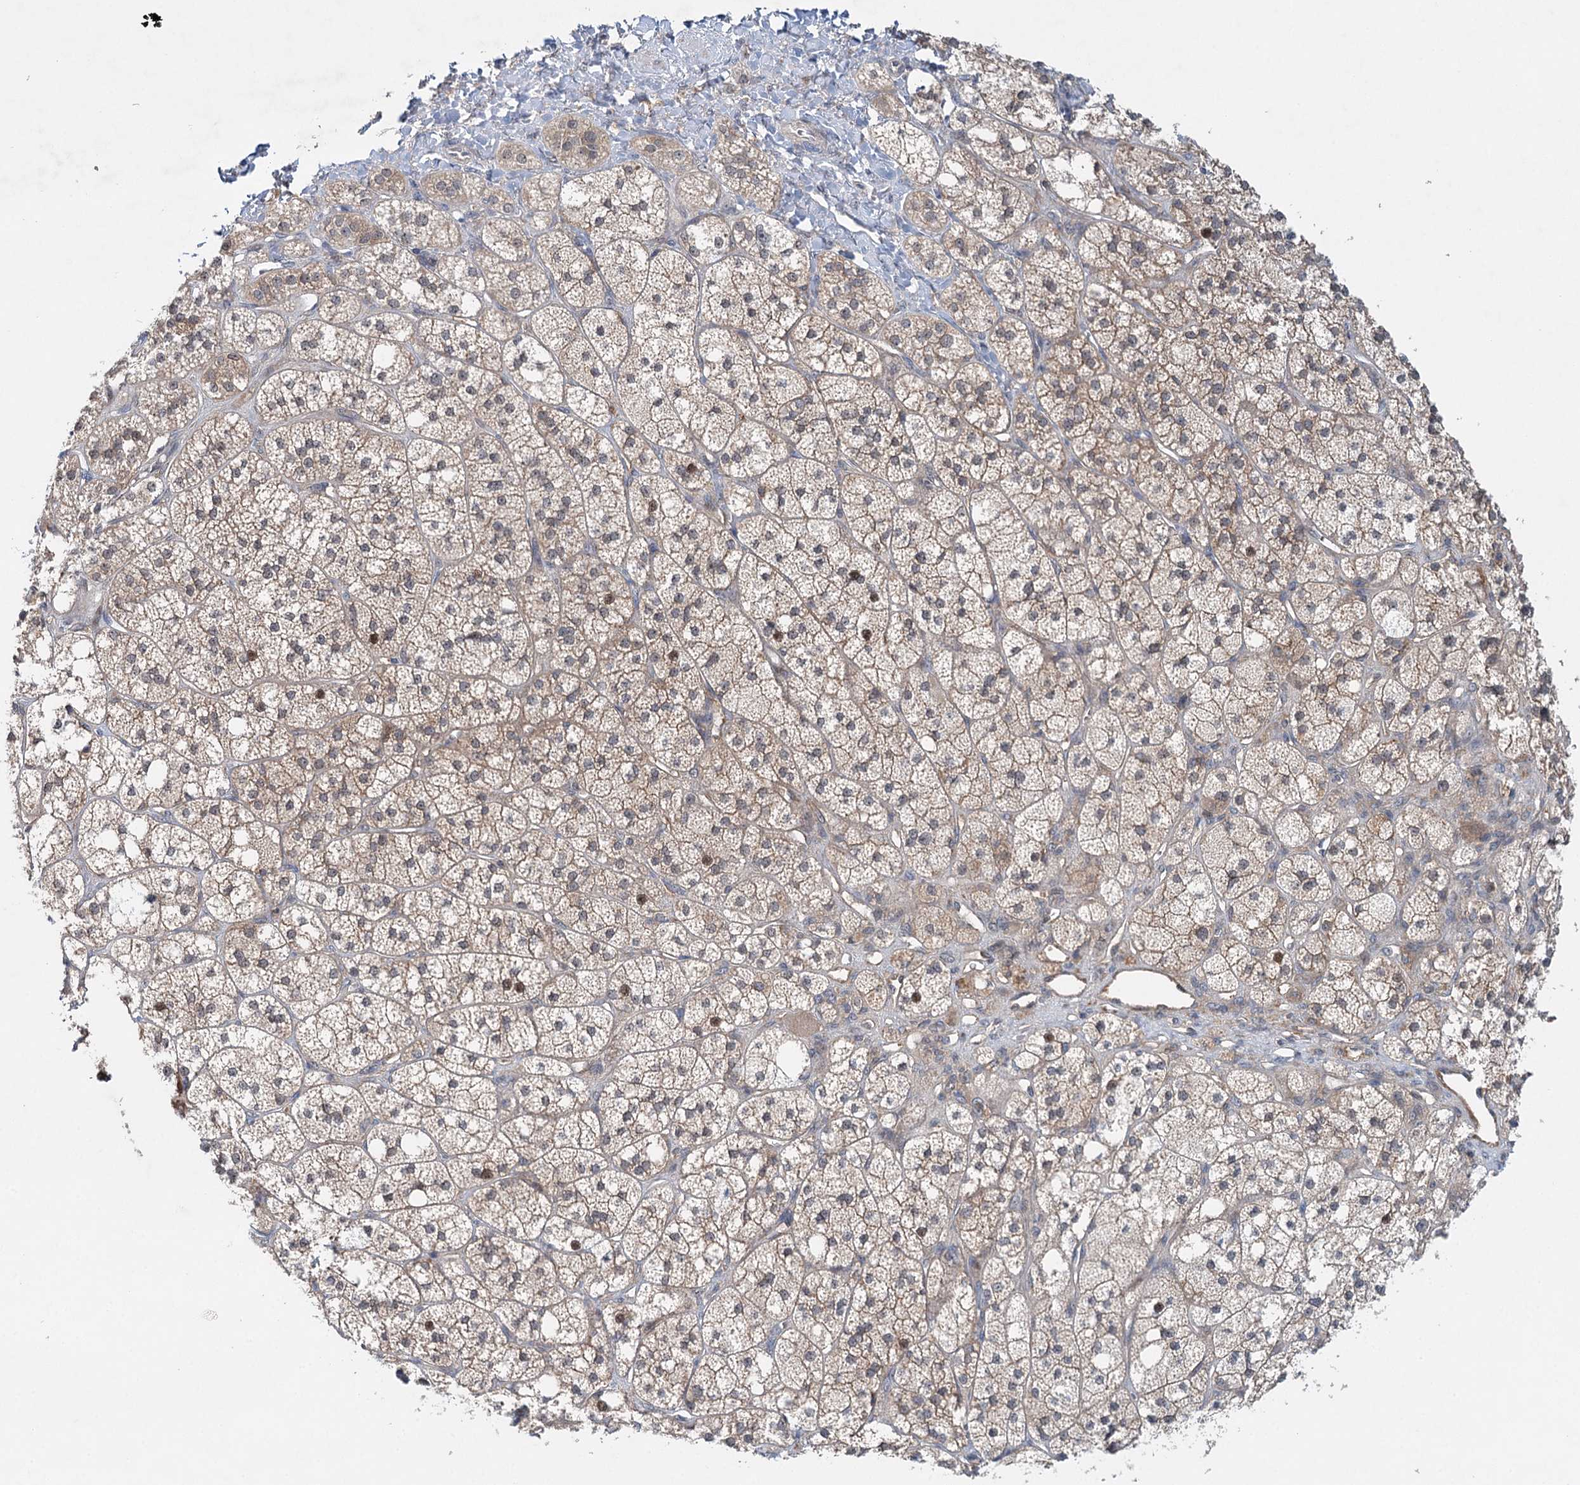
{"staining": {"intensity": "weak", "quantity": "25%-75%", "location": "cytoplasmic/membranous,nuclear"}, "tissue": "adrenal gland", "cell_type": "Glandular cells", "image_type": "normal", "snomed": [{"axis": "morphology", "description": "Normal tissue, NOS"}, {"axis": "topography", "description": "Adrenal gland"}], "caption": "Weak cytoplasmic/membranous,nuclear staining is identified in about 25%-75% of glandular cells in unremarkable adrenal gland. The staining was performed using DAB, with brown indicating positive protein expression. Nuclei are stained blue with hematoxylin.", "gene": "WDR44", "patient": {"sex": "male", "age": 61}}